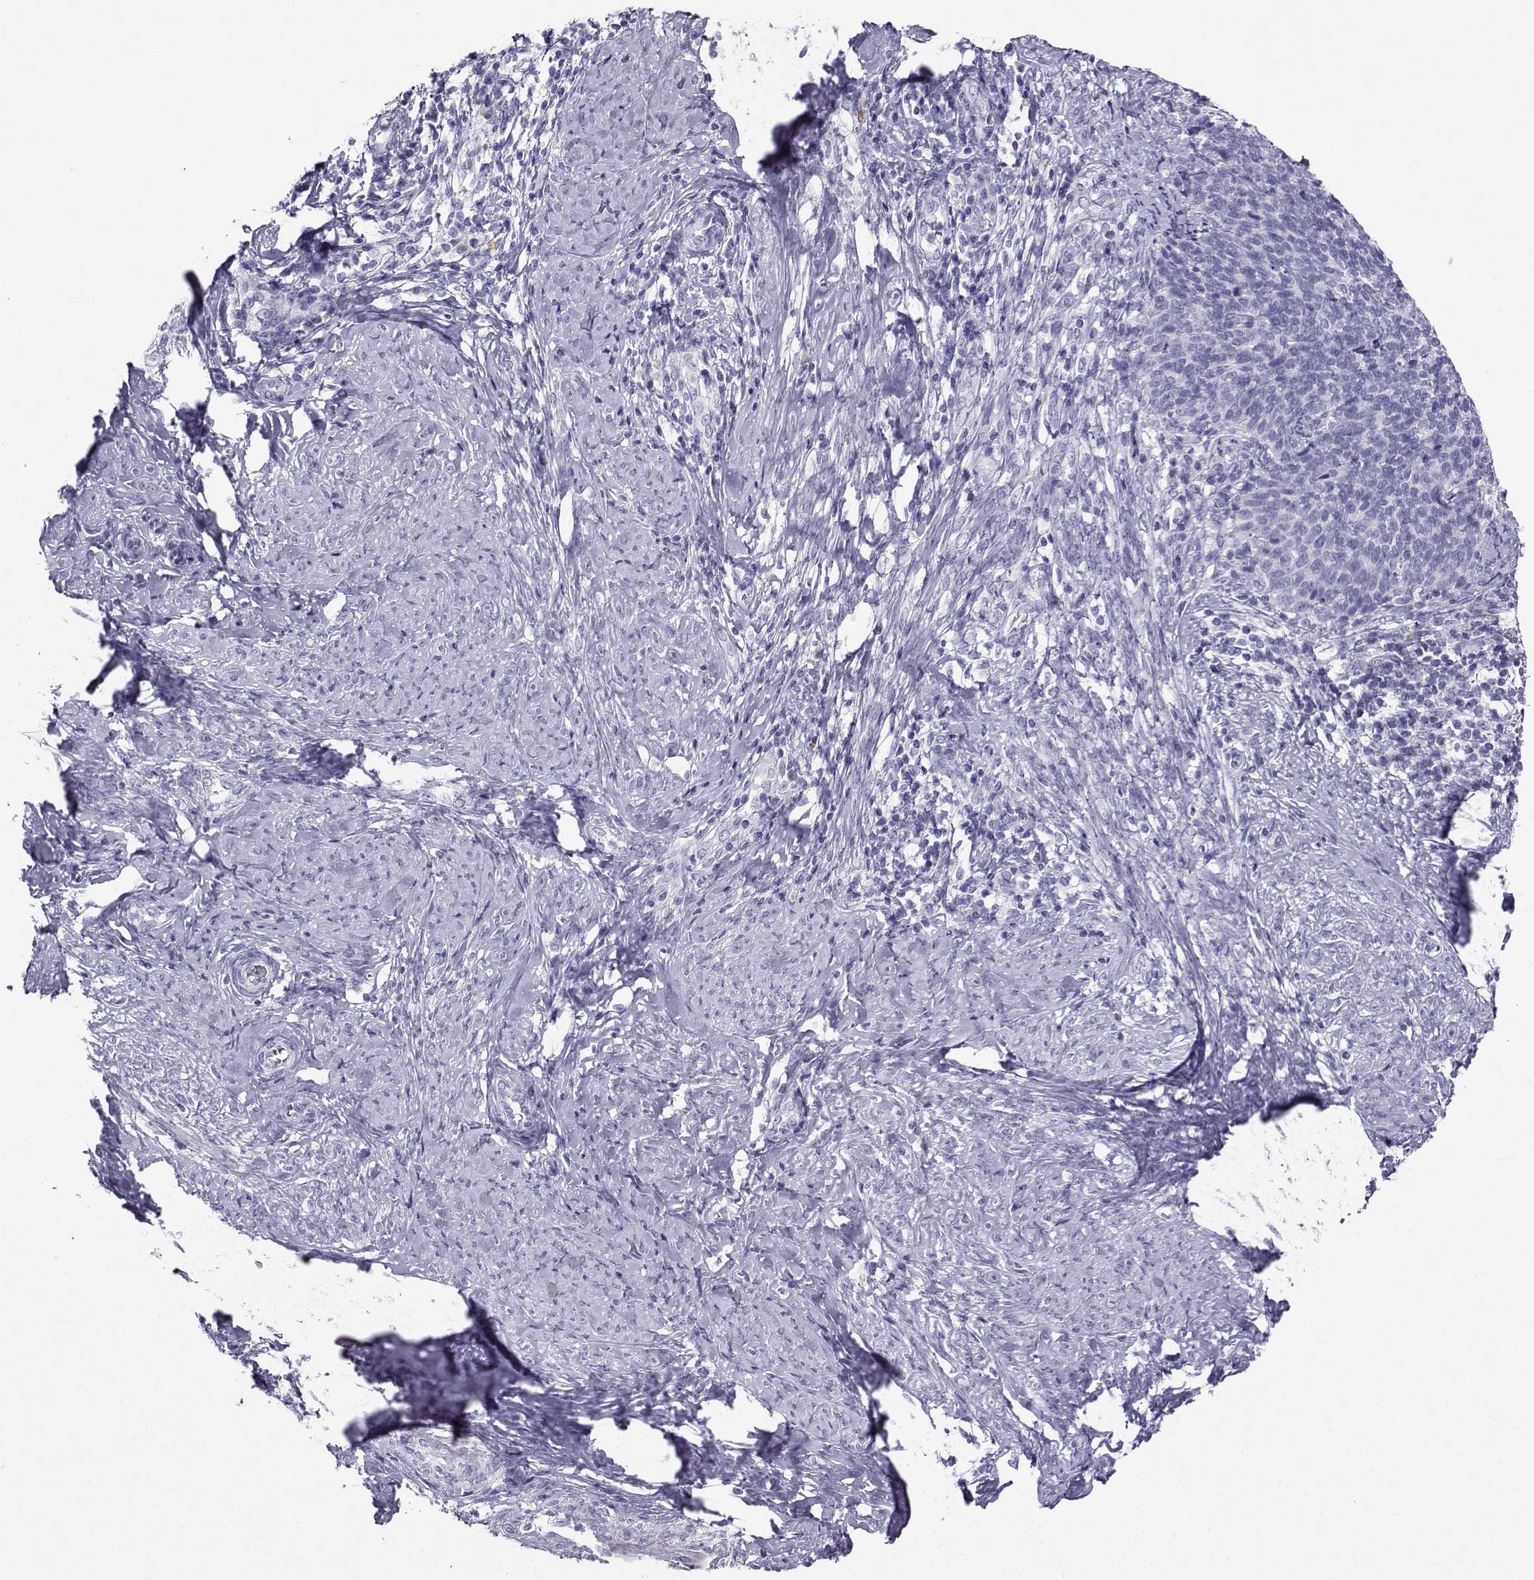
{"staining": {"intensity": "negative", "quantity": "none", "location": "none"}, "tissue": "cervical cancer", "cell_type": "Tumor cells", "image_type": "cancer", "snomed": [{"axis": "morphology", "description": "Normal tissue, NOS"}, {"axis": "morphology", "description": "Squamous cell carcinoma, NOS"}, {"axis": "topography", "description": "Cervix"}], "caption": "IHC of human cervical cancer exhibits no positivity in tumor cells.", "gene": "GRIK4", "patient": {"sex": "female", "age": 39}}